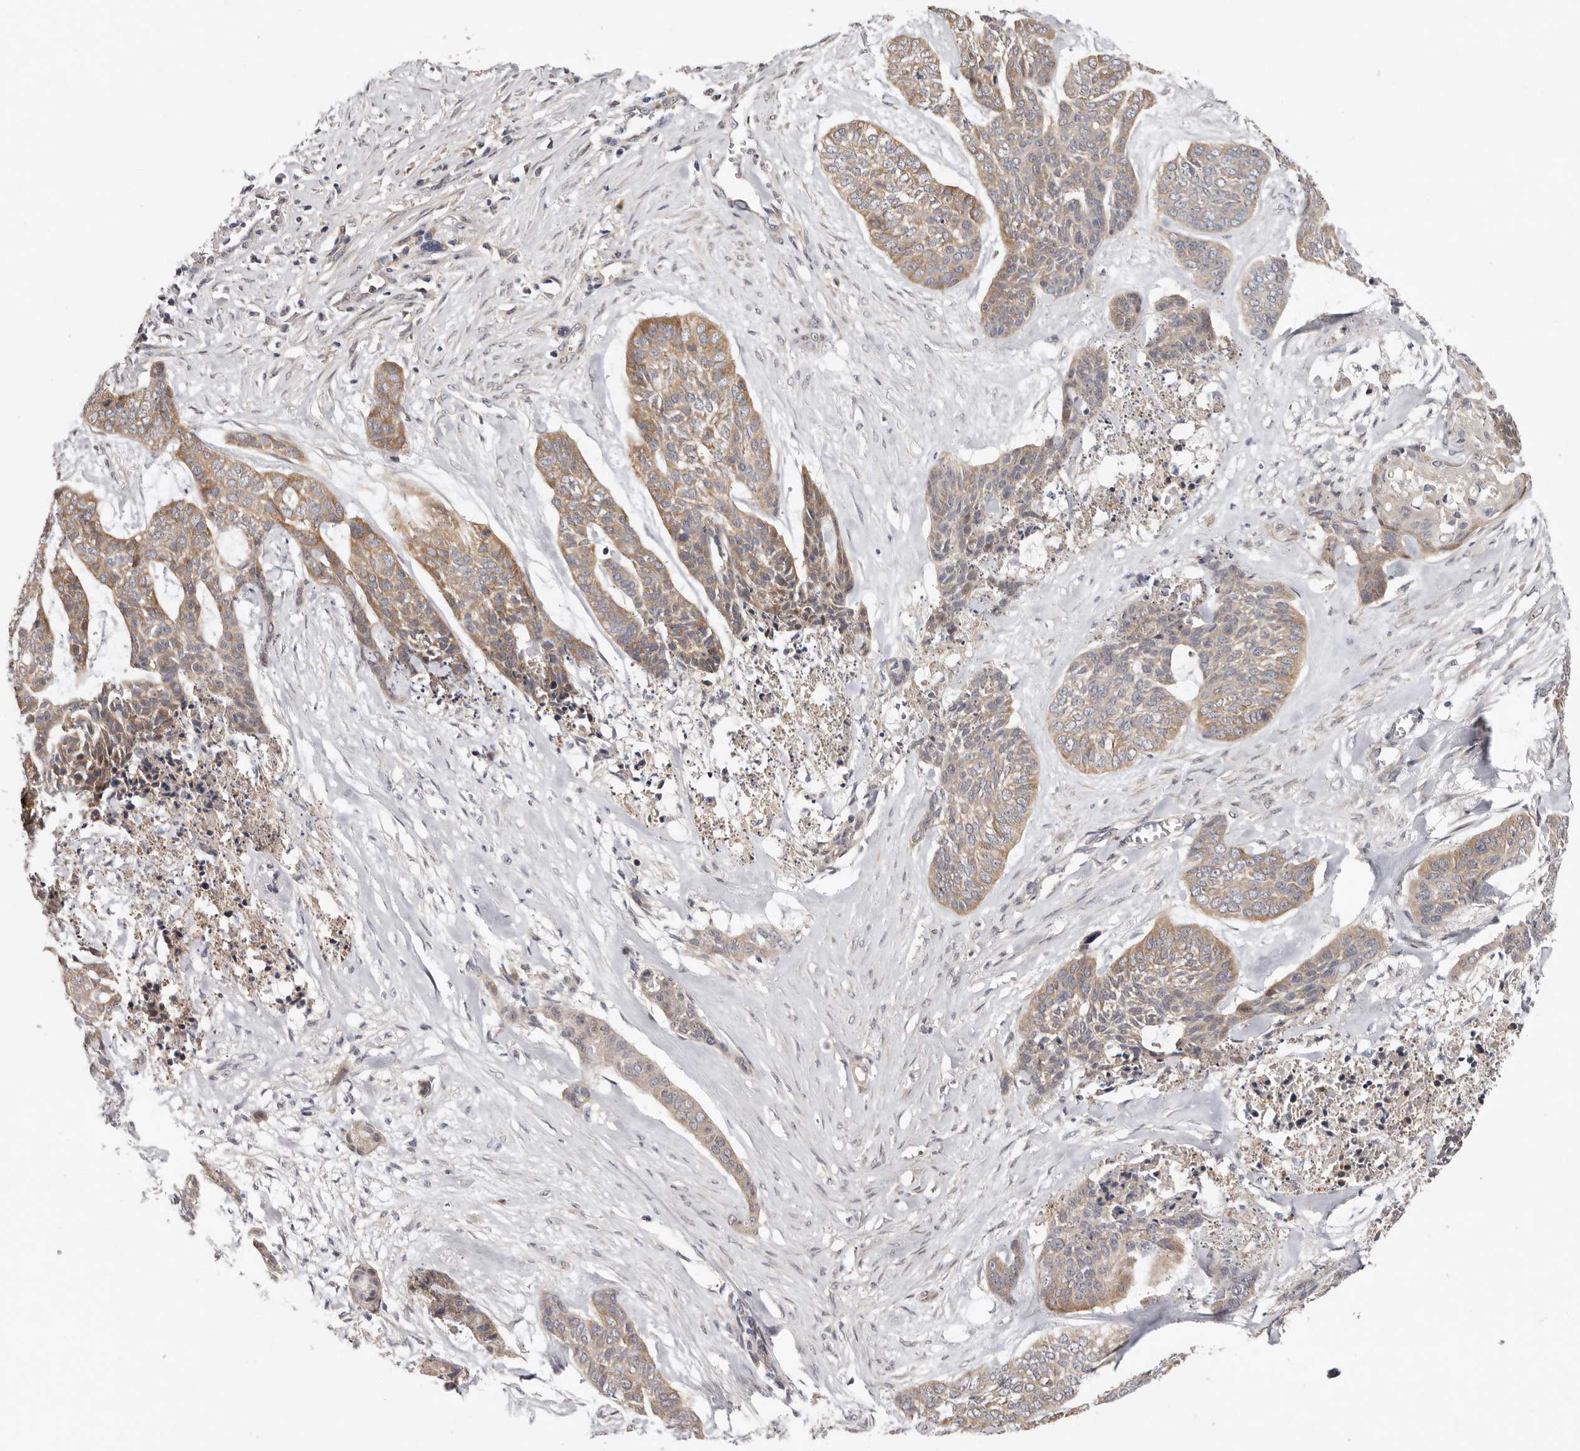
{"staining": {"intensity": "weak", "quantity": ">75%", "location": "cytoplasmic/membranous"}, "tissue": "skin cancer", "cell_type": "Tumor cells", "image_type": "cancer", "snomed": [{"axis": "morphology", "description": "Basal cell carcinoma"}, {"axis": "topography", "description": "Skin"}], "caption": "Skin cancer (basal cell carcinoma) stained with immunohistochemistry (IHC) displays weak cytoplasmic/membranous staining in about >75% of tumor cells. (brown staining indicates protein expression, while blue staining denotes nuclei).", "gene": "MSRB2", "patient": {"sex": "female", "age": 64}}